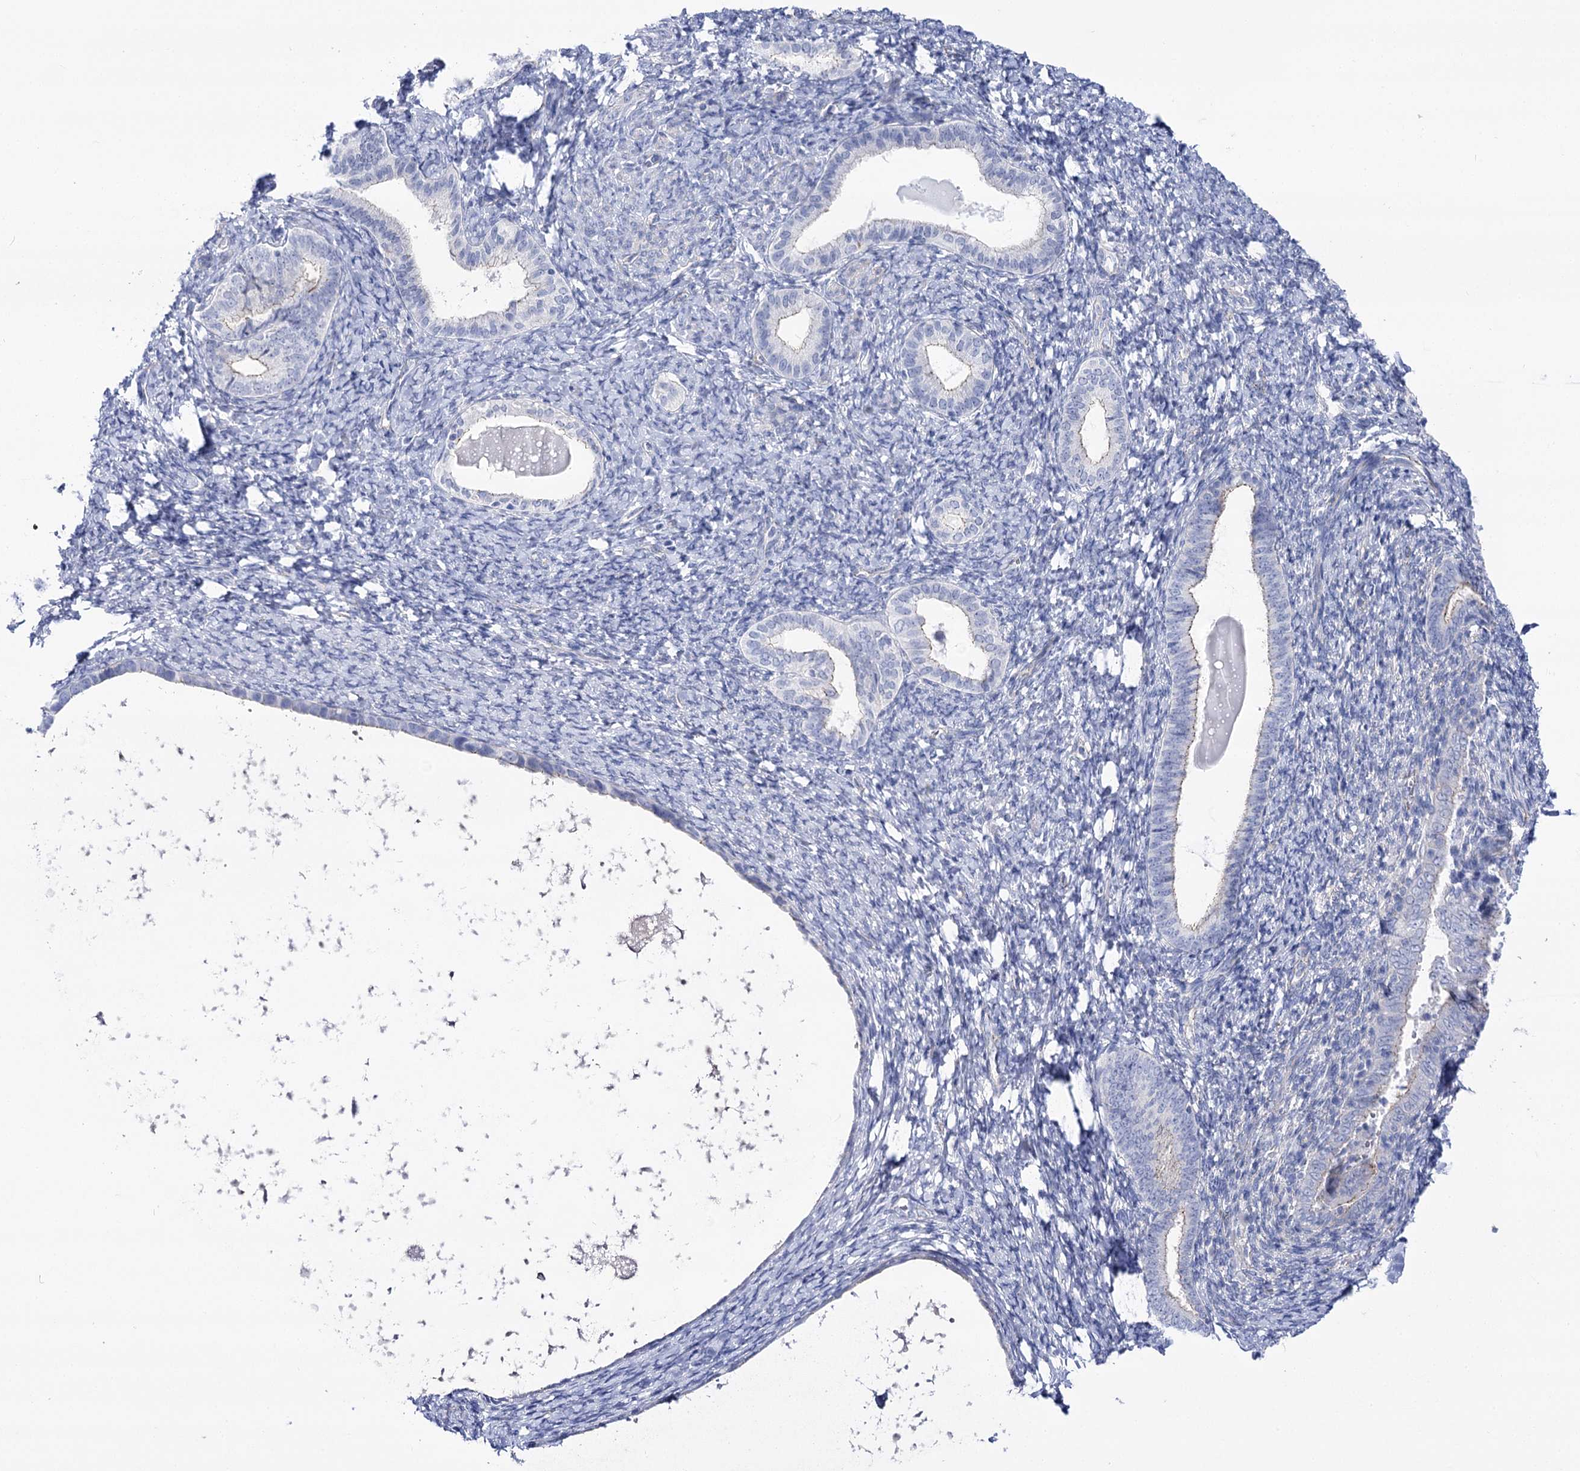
{"staining": {"intensity": "negative", "quantity": "none", "location": "none"}, "tissue": "endometrium", "cell_type": "Cells in endometrial stroma", "image_type": "normal", "snomed": [{"axis": "morphology", "description": "Normal tissue, NOS"}, {"axis": "topography", "description": "Endometrium"}], "caption": "Immunohistochemistry (IHC) photomicrograph of unremarkable endometrium: endometrium stained with DAB (3,3'-diaminobenzidine) exhibits no significant protein positivity in cells in endometrial stroma.", "gene": "NRAP", "patient": {"sex": "female", "age": 72}}